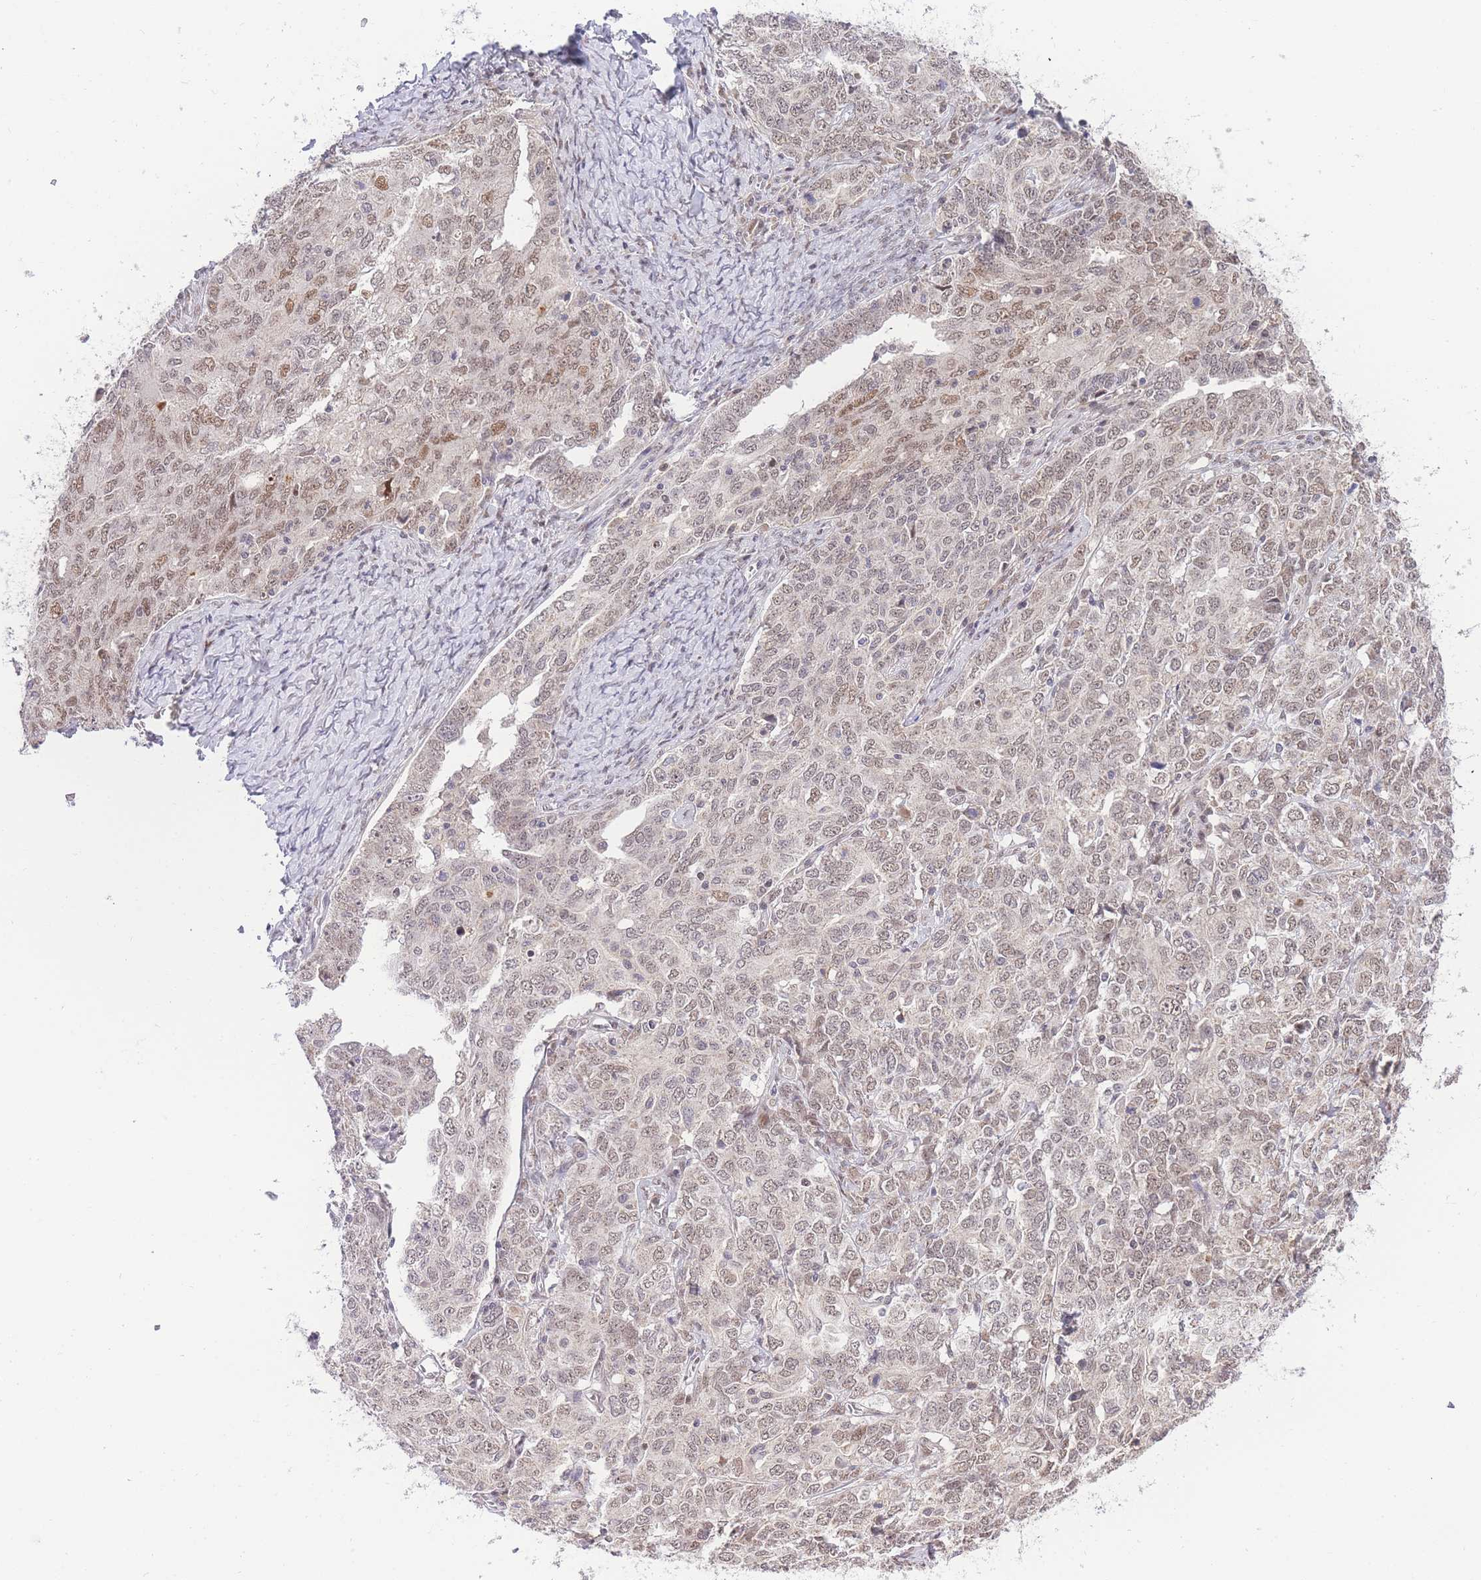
{"staining": {"intensity": "weak", "quantity": ">75%", "location": "nuclear"}, "tissue": "ovarian cancer", "cell_type": "Tumor cells", "image_type": "cancer", "snomed": [{"axis": "morphology", "description": "Carcinoma, endometroid"}, {"axis": "topography", "description": "Ovary"}], "caption": "Tumor cells display low levels of weak nuclear staining in about >75% of cells in human ovarian cancer (endometroid carcinoma).", "gene": "PUS10", "patient": {"sex": "female", "age": 62}}